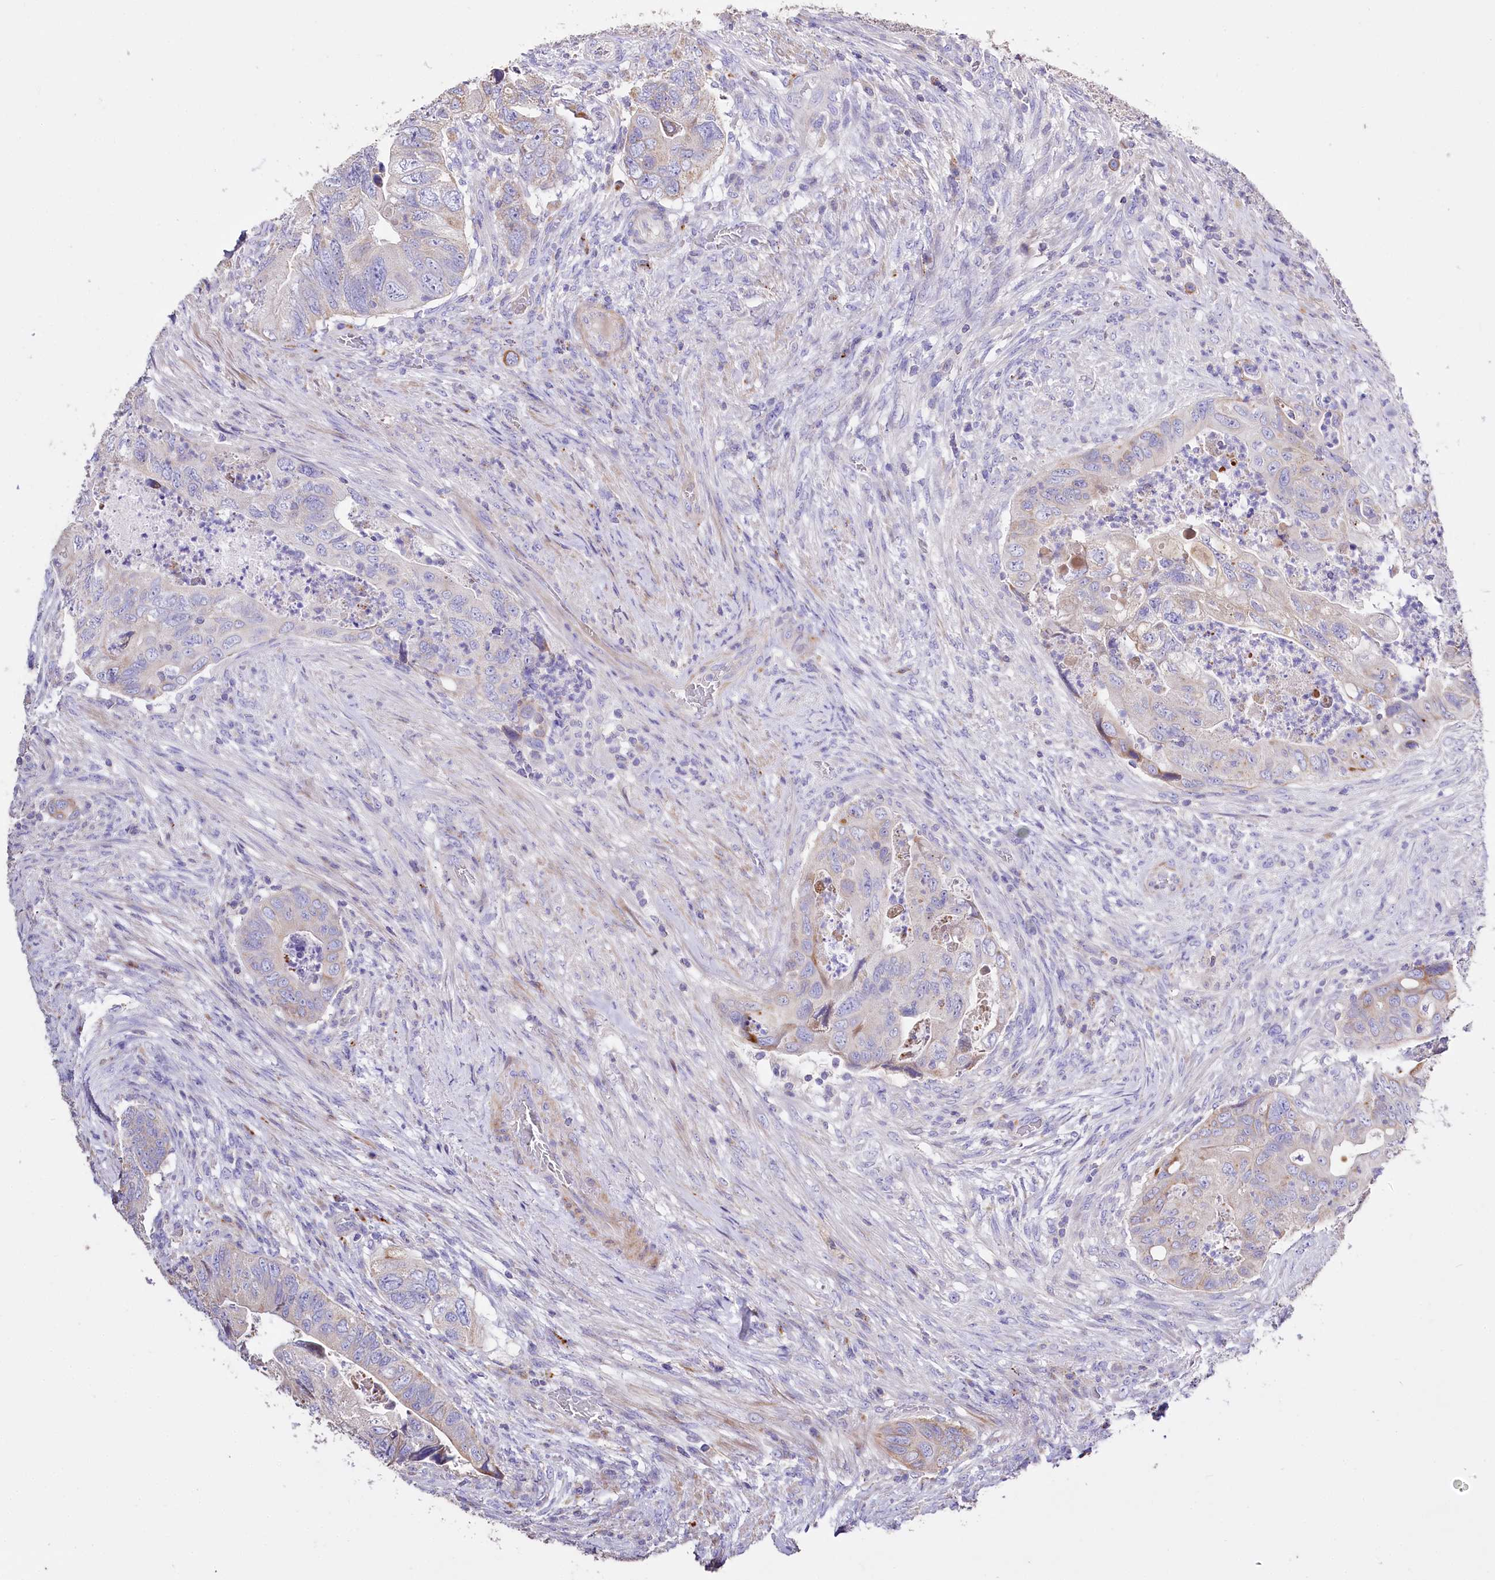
{"staining": {"intensity": "weak", "quantity": "<25%", "location": "cytoplasmic/membranous"}, "tissue": "colorectal cancer", "cell_type": "Tumor cells", "image_type": "cancer", "snomed": [{"axis": "morphology", "description": "Adenocarcinoma, NOS"}, {"axis": "topography", "description": "Rectum"}], "caption": "Human adenocarcinoma (colorectal) stained for a protein using immunohistochemistry reveals no expression in tumor cells.", "gene": "PTER", "patient": {"sex": "male", "age": 63}}